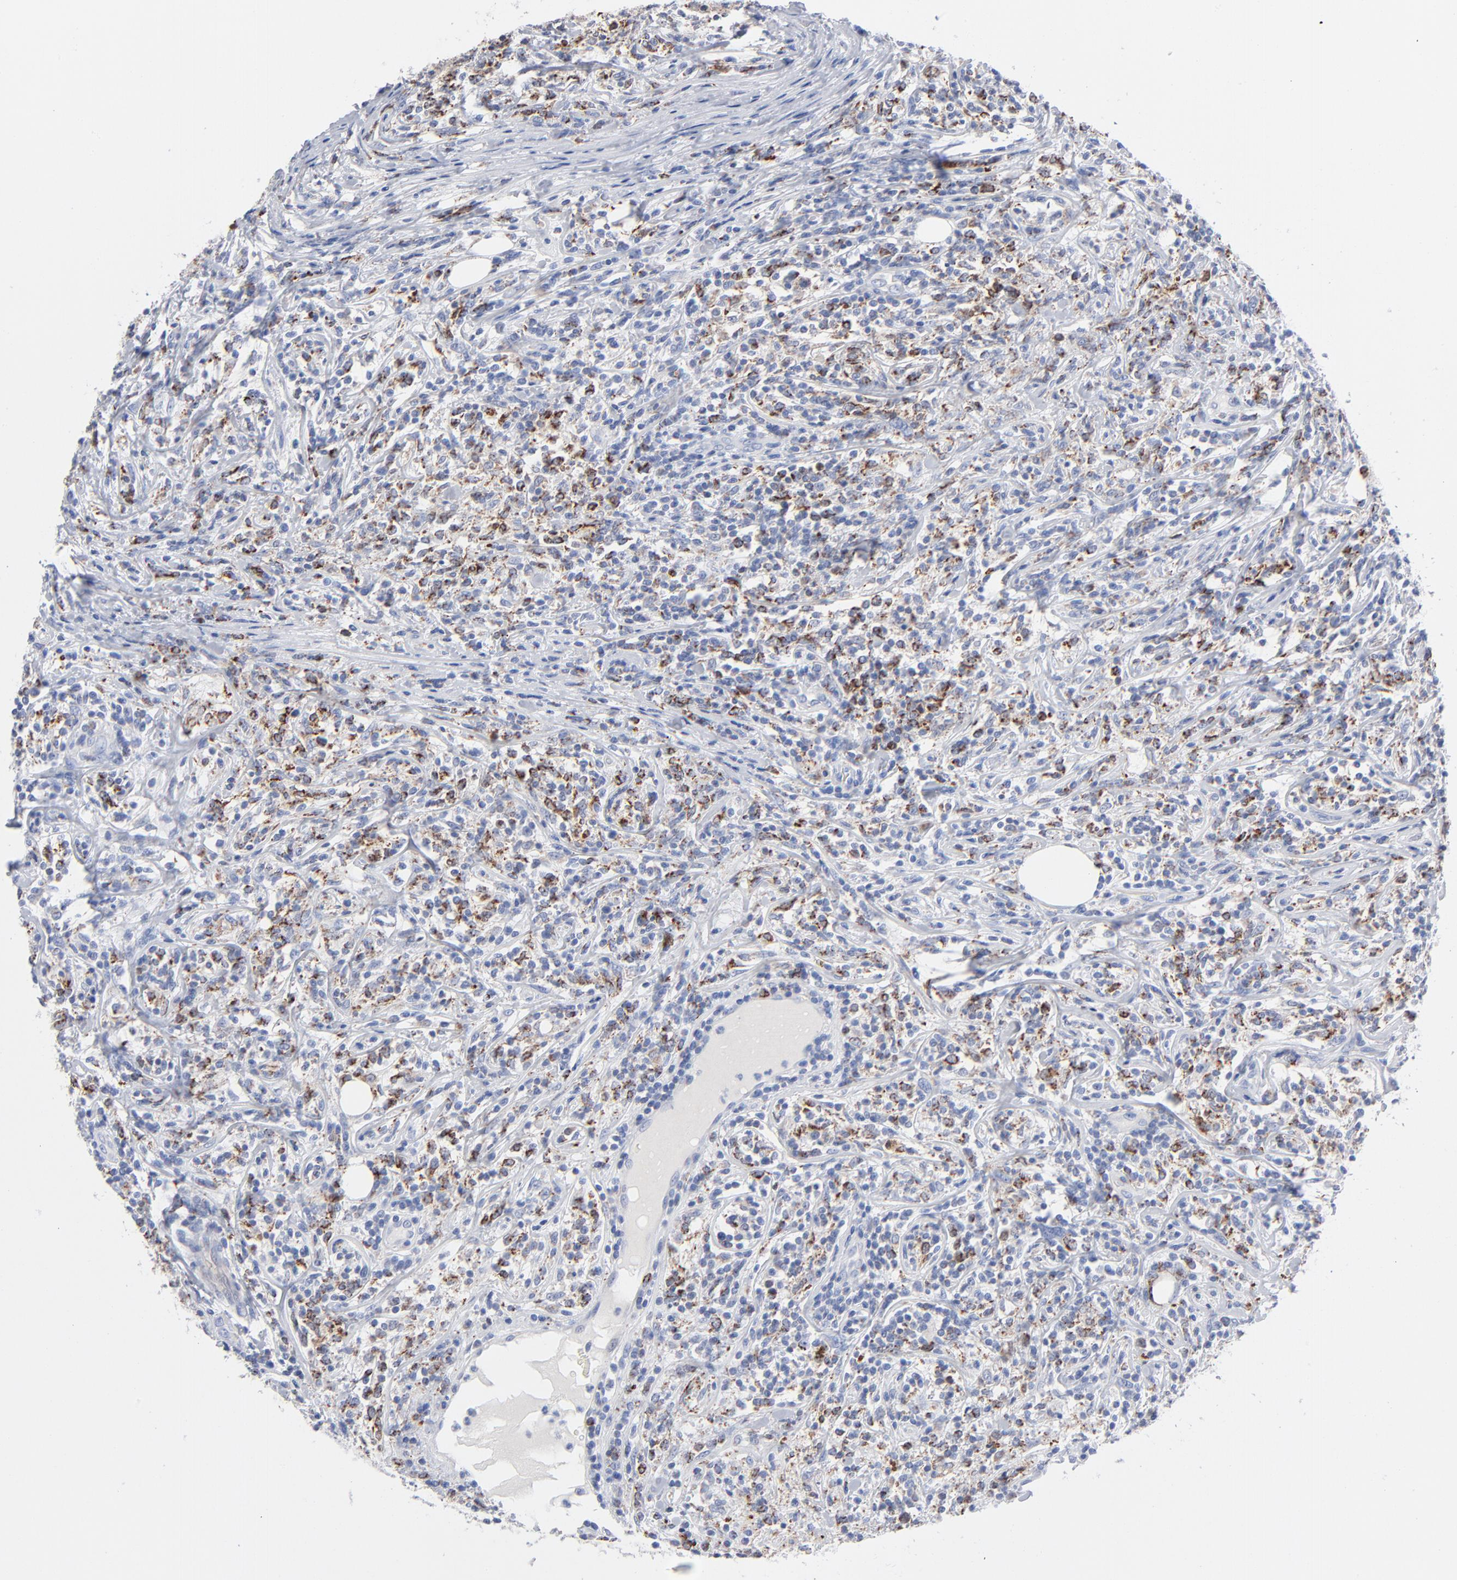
{"staining": {"intensity": "moderate", "quantity": "25%-75%", "location": "cytoplasmic/membranous"}, "tissue": "lymphoma", "cell_type": "Tumor cells", "image_type": "cancer", "snomed": [{"axis": "morphology", "description": "Malignant lymphoma, non-Hodgkin's type, High grade"}, {"axis": "topography", "description": "Lymph node"}], "caption": "Human lymphoma stained with a protein marker reveals moderate staining in tumor cells.", "gene": "CHCHD10", "patient": {"sex": "female", "age": 84}}